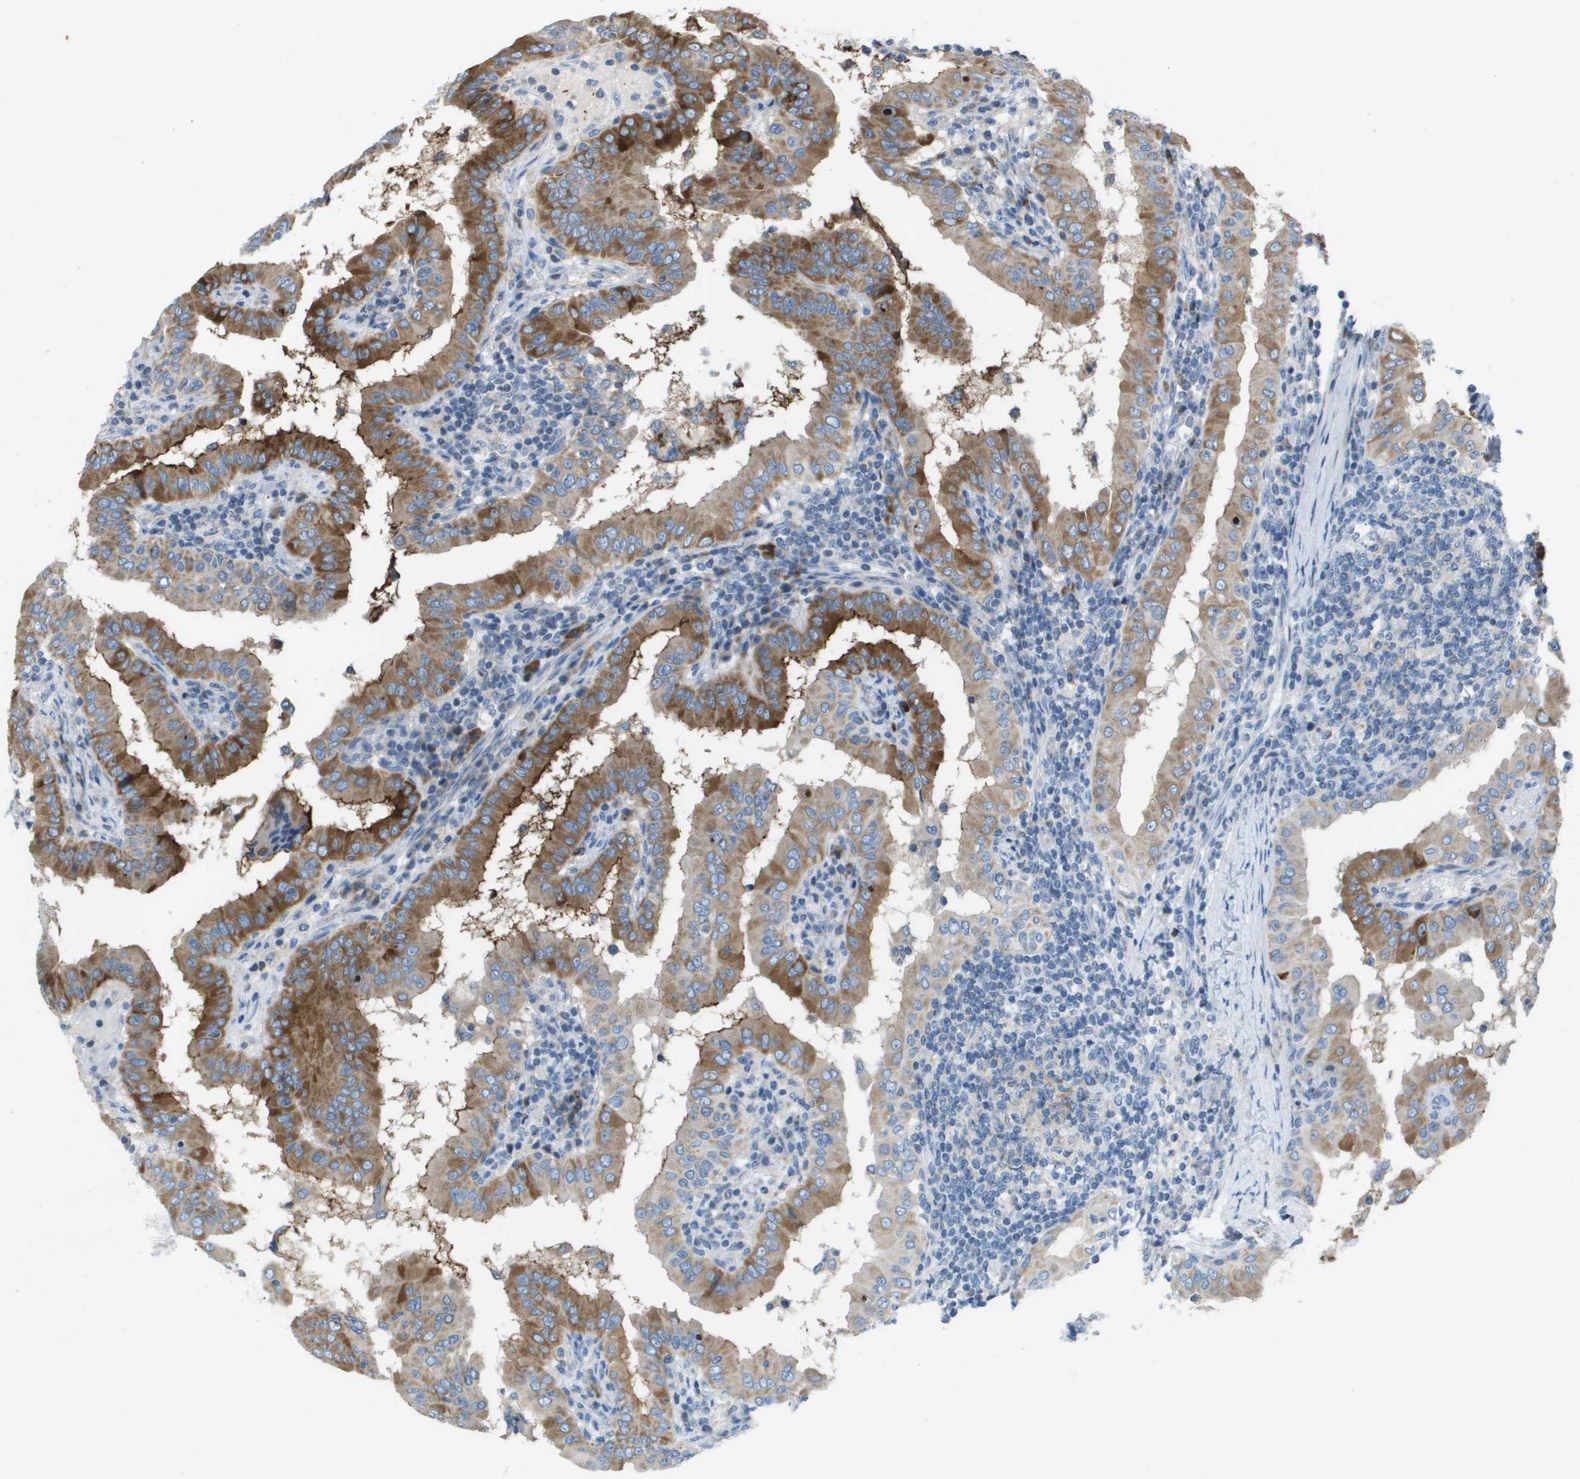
{"staining": {"intensity": "moderate", "quantity": ">75%", "location": "cytoplasmic/membranous"}, "tissue": "thyroid cancer", "cell_type": "Tumor cells", "image_type": "cancer", "snomed": [{"axis": "morphology", "description": "Papillary adenocarcinoma, NOS"}, {"axis": "topography", "description": "Thyroid gland"}], "caption": "Tumor cells reveal medium levels of moderate cytoplasmic/membranous positivity in approximately >75% of cells in thyroid papillary adenocarcinoma.", "gene": "GALNT6", "patient": {"sex": "male", "age": 33}}